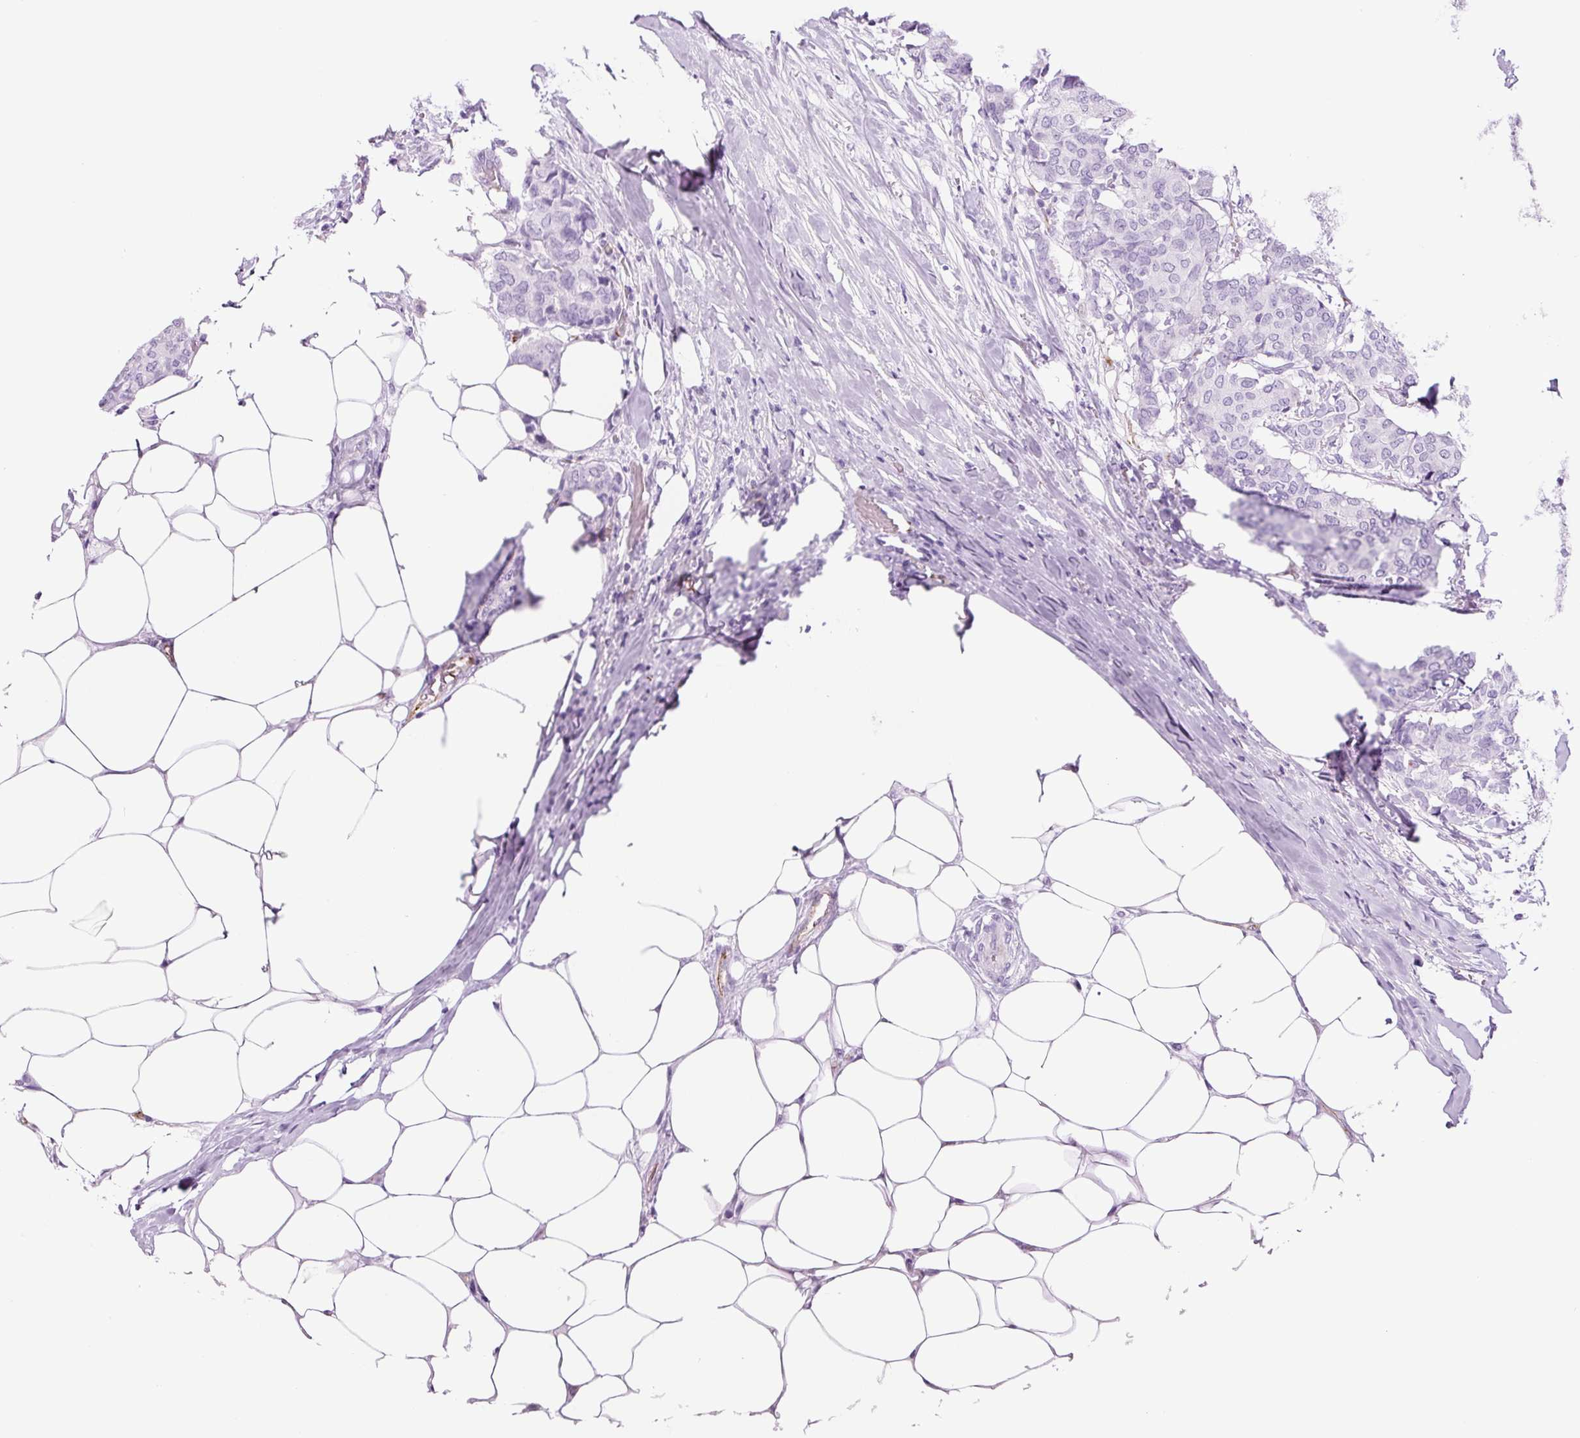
{"staining": {"intensity": "negative", "quantity": "none", "location": "none"}, "tissue": "breast cancer", "cell_type": "Tumor cells", "image_type": "cancer", "snomed": [{"axis": "morphology", "description": "Duct carcinoma"}, {"axis": "topography", "description": "Breast"}], "caption": "Immunohistochemistry image of neoplastic tissue: infiltrating ductal carcinoma (breast) stained with DAB reveals no significant protein expression in tumor cells.", "gene": "ADSS1", "patient": {"sex": "female", "age": 75}}